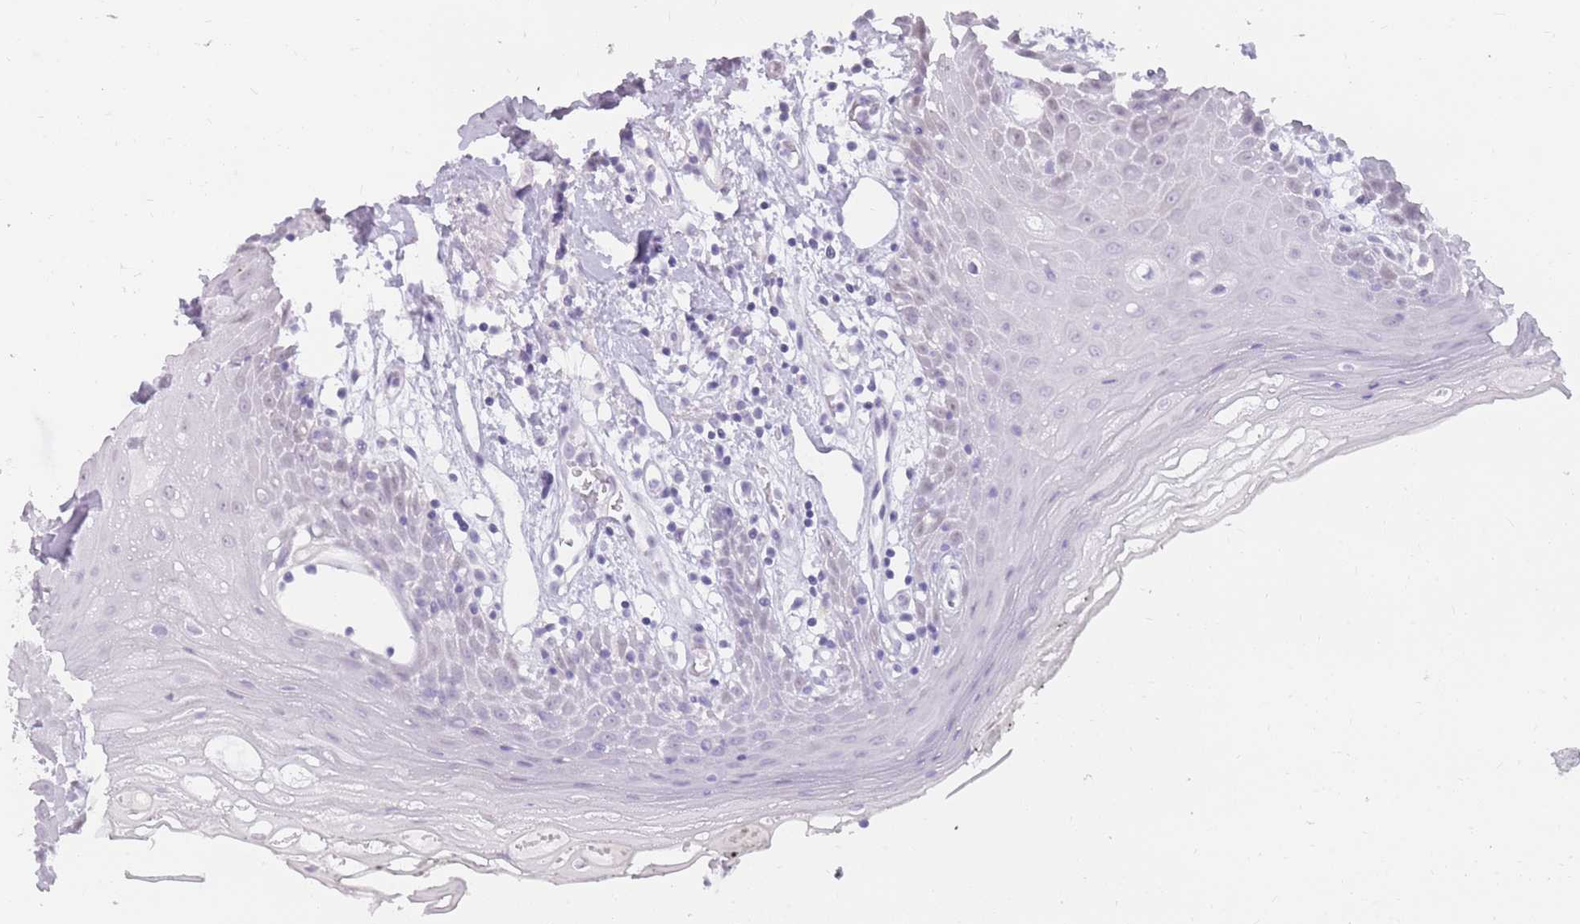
{"staining": {"intensity": "negative", "quantity": "none", "location": "none"}, "tissue": "oral mucosa", "cell_type": "Squamous epithelial cells", "image_type": "normal", "snomed": [{"axis": "morphology", "description": "Normal tissue, NOS"}, {"axis": "topography", "description": "Oral tissue"}, {"axis": "topography", "description": "Tounge, NOS"}], "caption": "This is an immunohistochemistry histopathology image of benign human oral mucosa. There is no positivity in squamous epithelial cells.", "gene": "POM121C", "patient": {"sex": "female", "age": 59}}